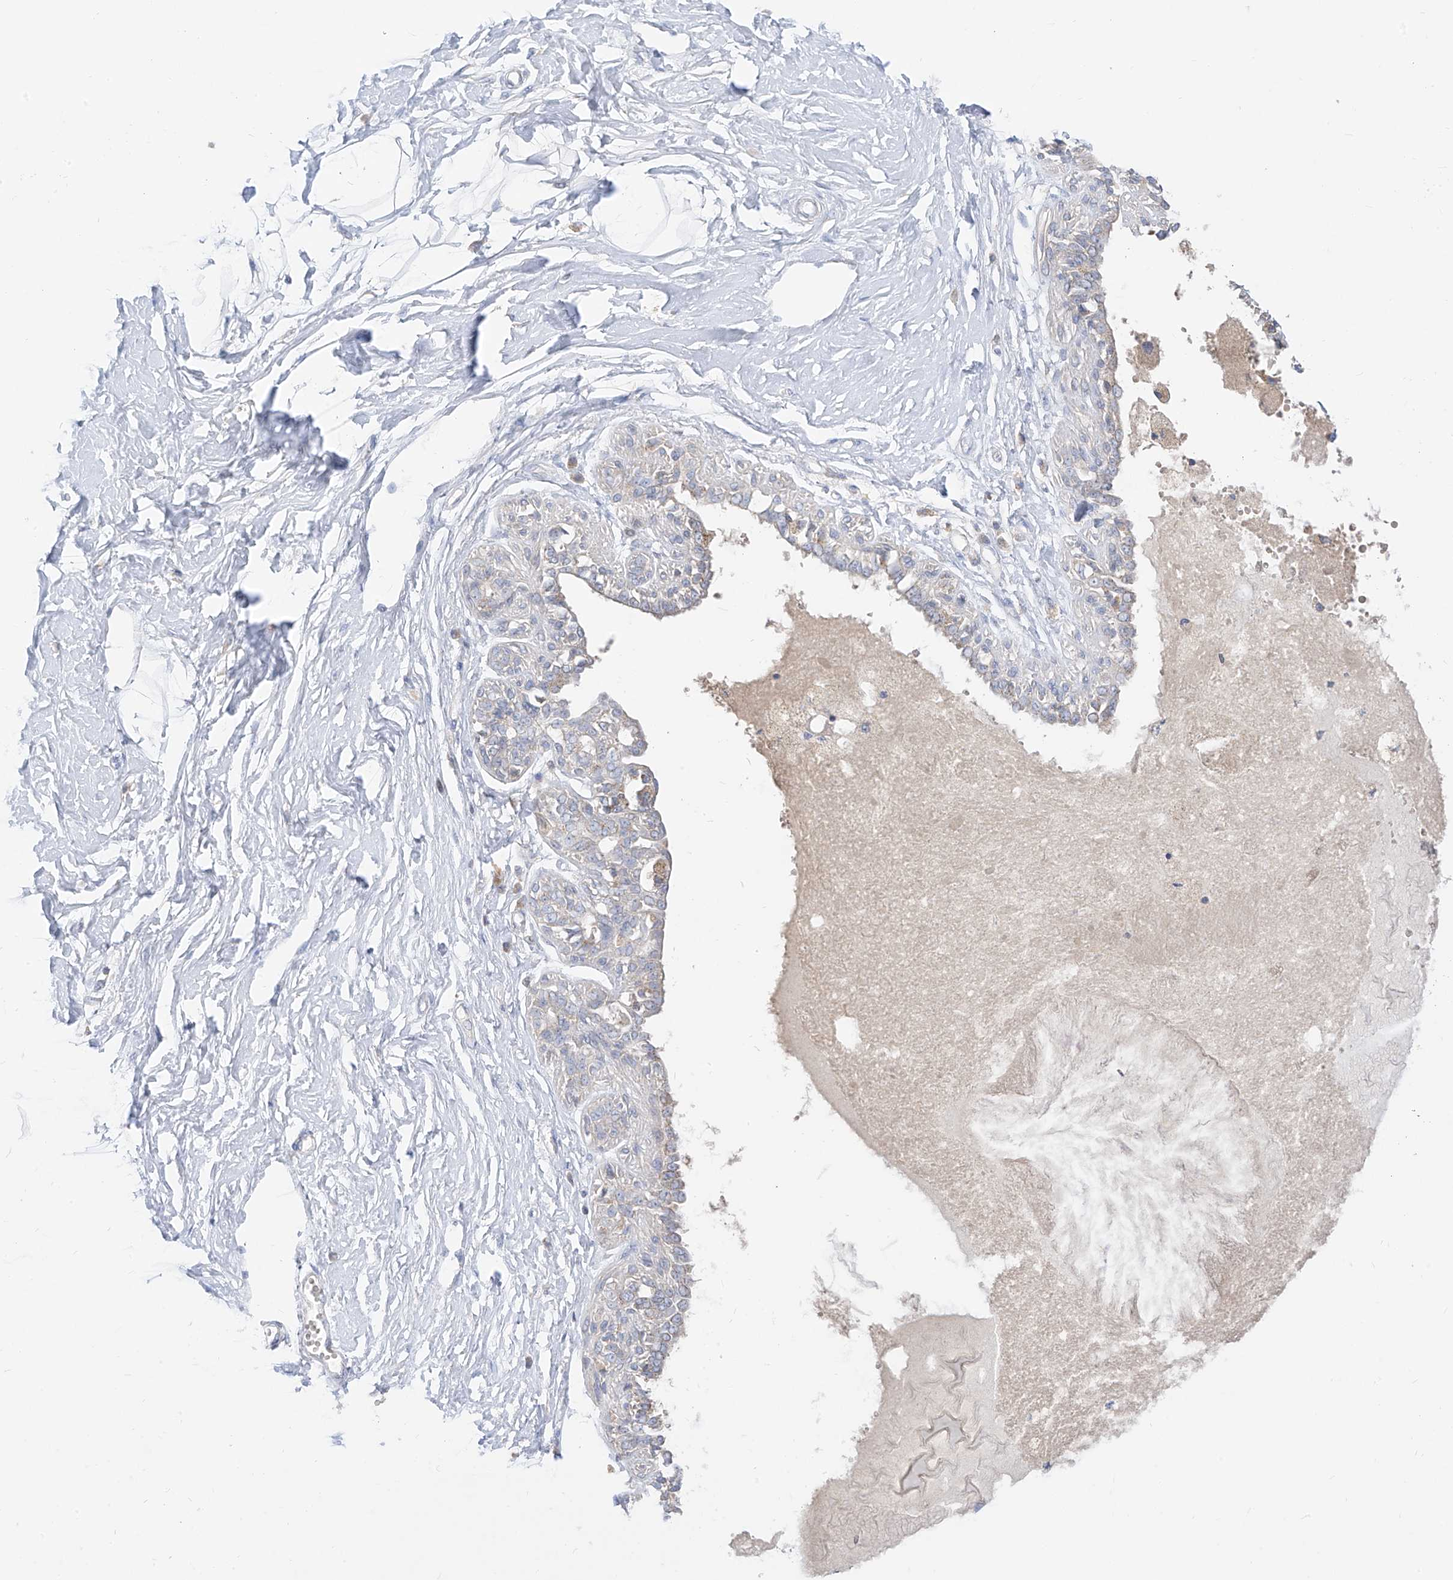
{"staining": {"intensity": "negative", "quantity": "none", "location": "none"}, "tissue": "breast", "cell_type": "Adipocytes", "image_type": "normal", "snomed": [{"axis": "morphology", "description": "Normal tissue, NOS"}, {"axis": "topography", "description": "Breast"}], "caption": "Immunohistochemistry (IHC) photomicrograph of normal breast stained for a protein (brown), which reveals no staining in adipocytes. The staining was performed using DAB (3,3'-diaminobenzidine) to visualize the protein expression in brown, while the nuclei were stained in blue with hematoxylin (Magnification: 20x).", "gene": "RASA2", "patient": {"sex": "female", "age": 45}}